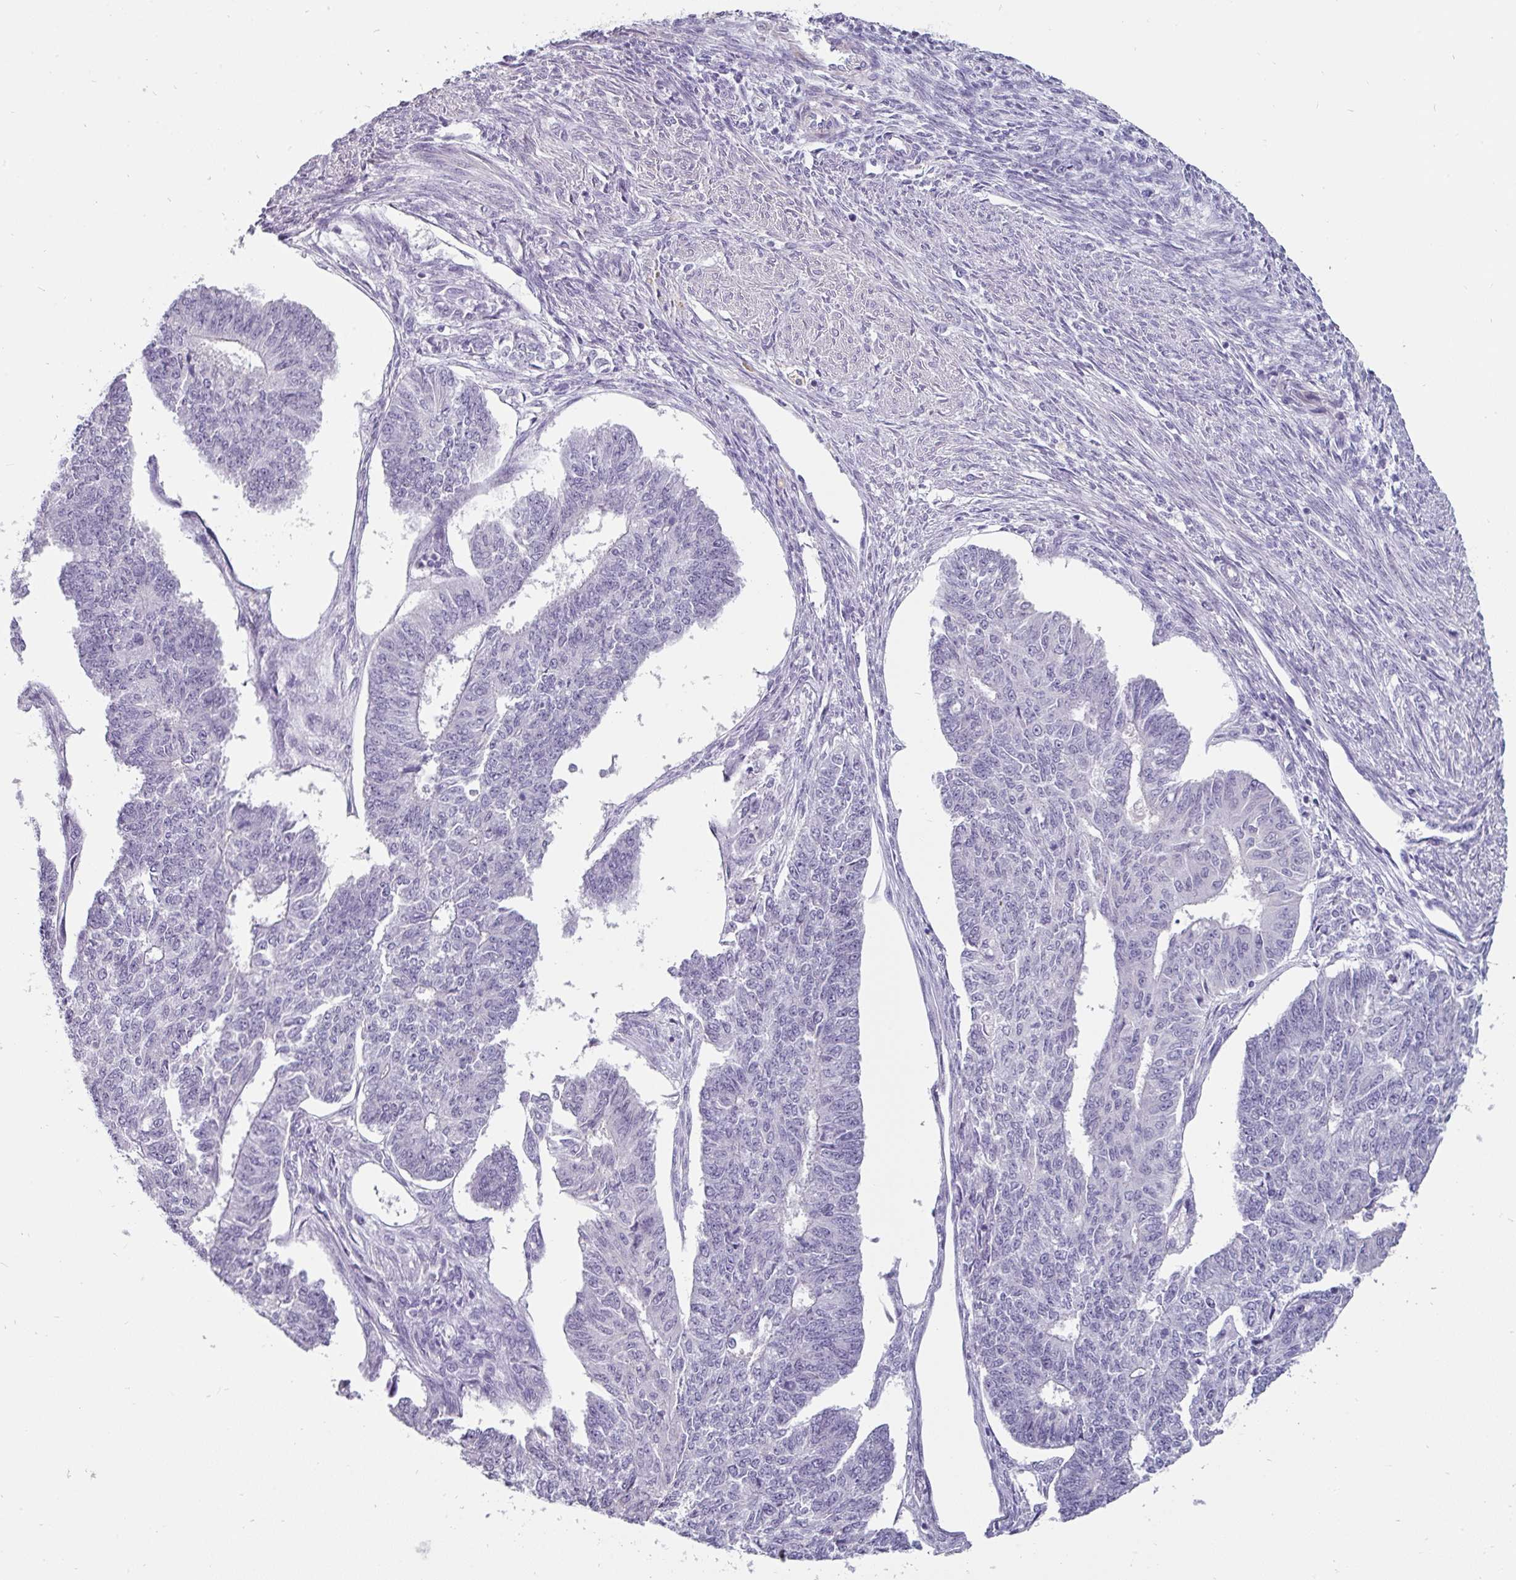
{"staining": {"intensity": "negative", "quantity": "none", "location": "none"}, "tissue": "endometrial cancer", "cell_type": "Tumor cells", "image_type": "cancer", "snomed": [{"axis": "morphology", "description": "Adenocarcinoma, NOS"}, {"axis": "topography", "description": "Endometrium"}], "caption": "Immunohistochemistry of adenocarcinoma (endometrial) displays no positivity in tumor cells.", "gene": "EYA3", "patient": {"sex": "female", "age": 32}}